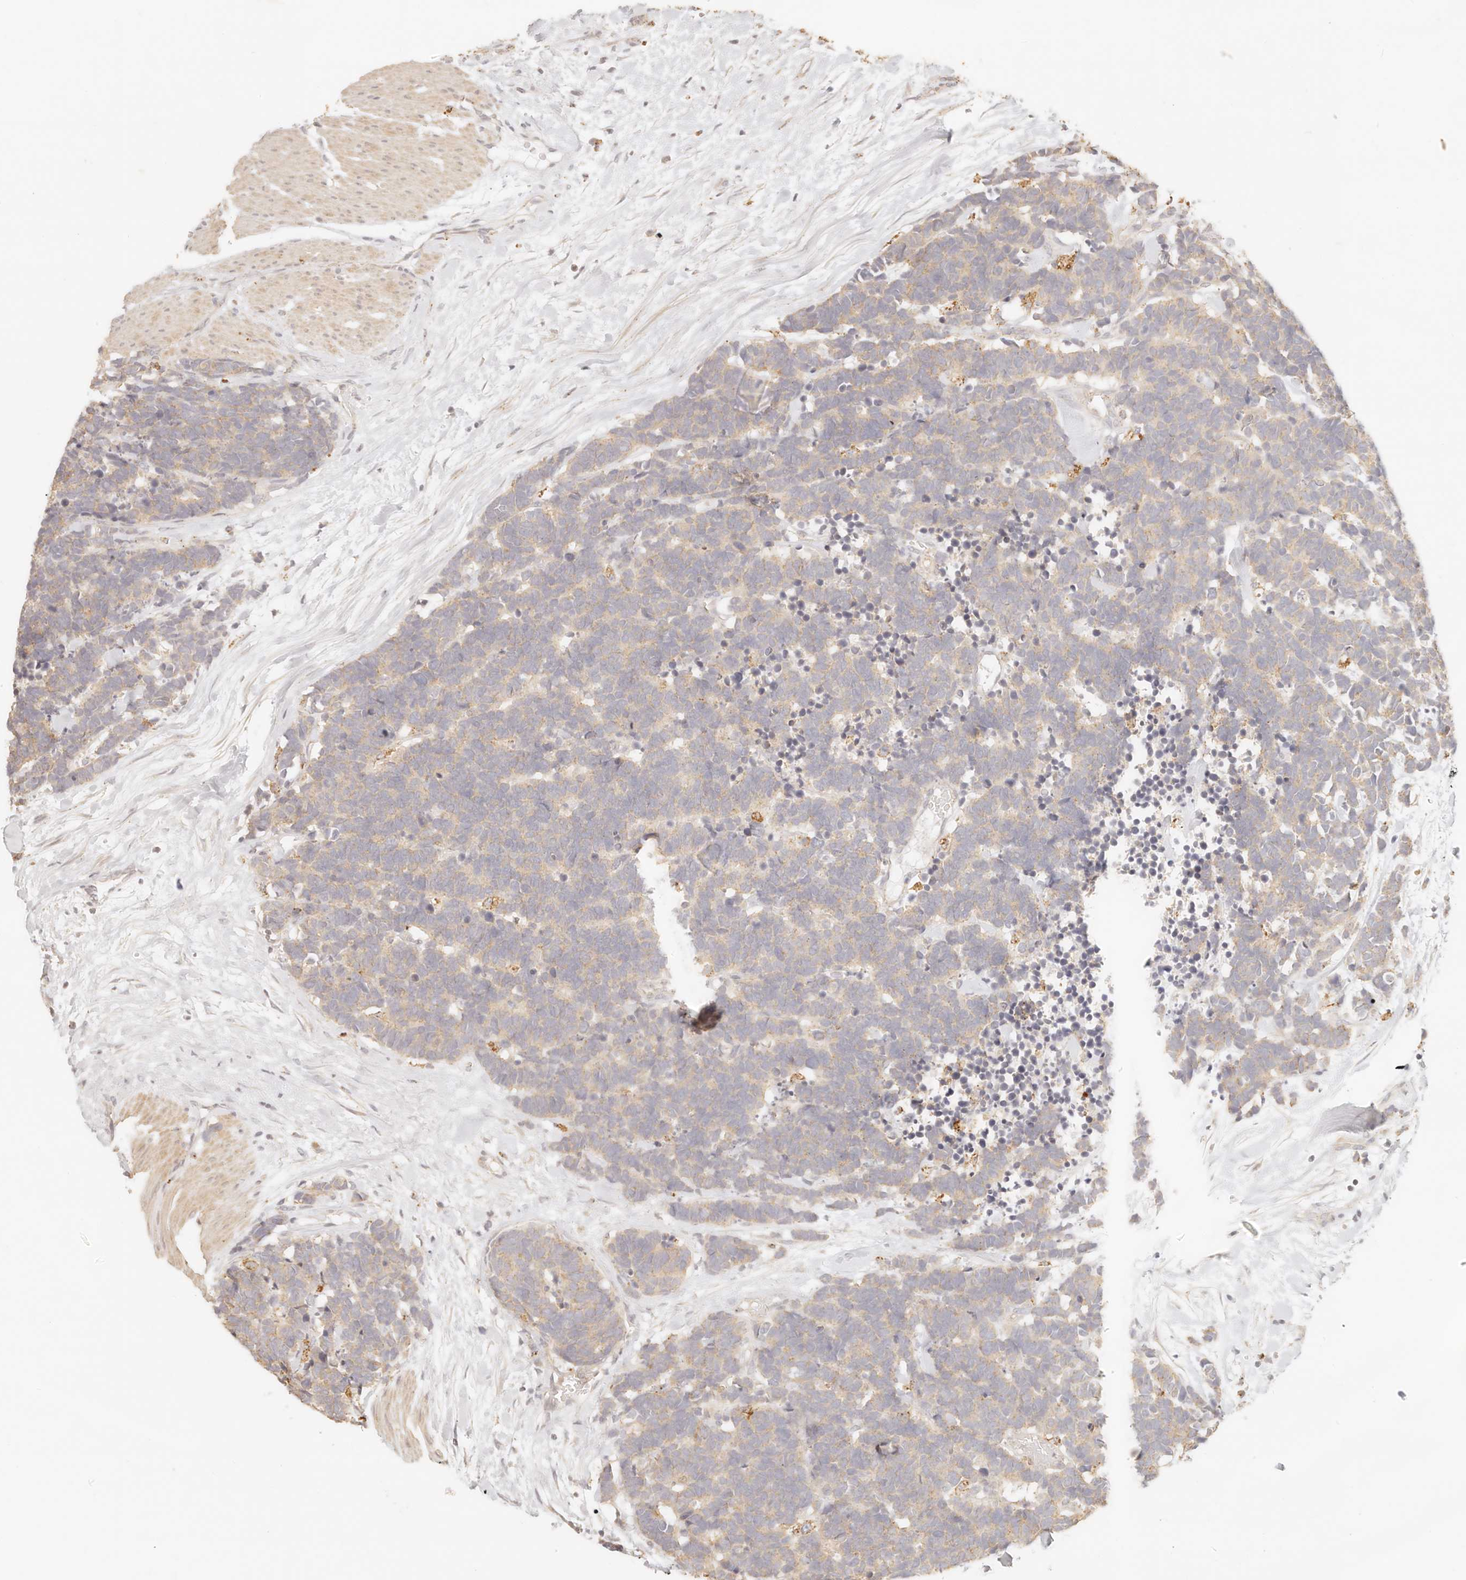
{"staining": {"intensity": "weak", "quantity": "25%-75%", "location": "cytoplasmic/membranous"}, "tissue": "carcinoid", "cell_type": "Tumor cells", "image_type": "cancer", "snomed": [{"axis": "morphology", "description": "Carcinoma, NOS"}, {"axis": "morphology", "description": "Carcinoid, malignant, NOS"}, {"axis": "topography", "description": "Urinary bladder"}], "caption": "Protein staining of carcinoid (malignant) tissue exhibits weak cytoplasmic/membranous staining in about 25%-75% of tumor cells.", "gene": "CNMD", "patient": {"sex": "male", "age": 57}}